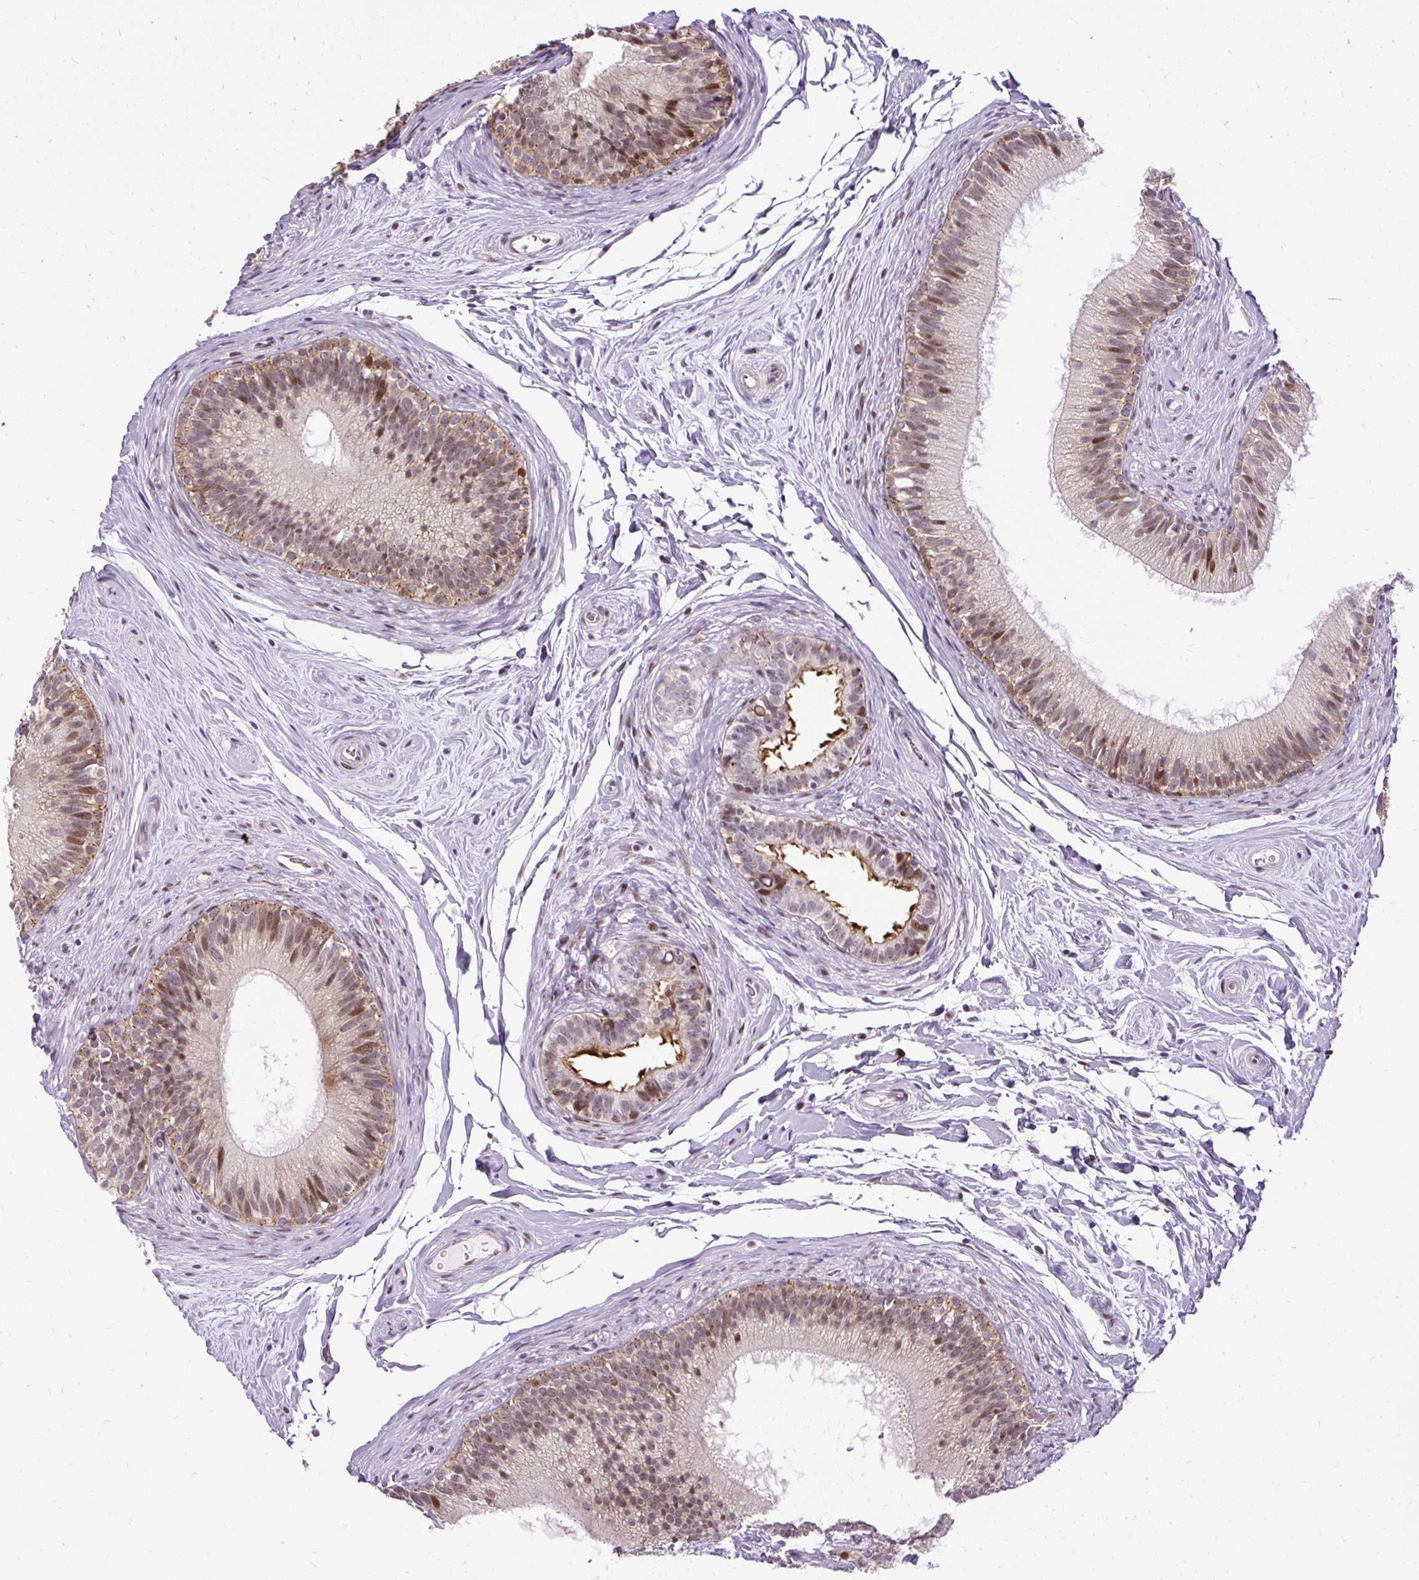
{"staining": {"intensity": "moderate", "quantity": "25%-75%", "location": "nuclear"}, "tissue": "epididymis", "cell_type": "Glandular cells", "image_type": "normal", "snomed": [{"axis": "morphology", "description": "Normal tissue, NOS"}, {"axis": "topography", "description": "Epididymis"}], "caption": "IHC micrograph of unremarkable human epididymis stained for a protein (brown), which exhibits medium levels of moderate nuclear positivity in about 25%-75% of glandular cells.", "gene": "ARHGEF18", "patient": {"sex": "male", "age": 33}}